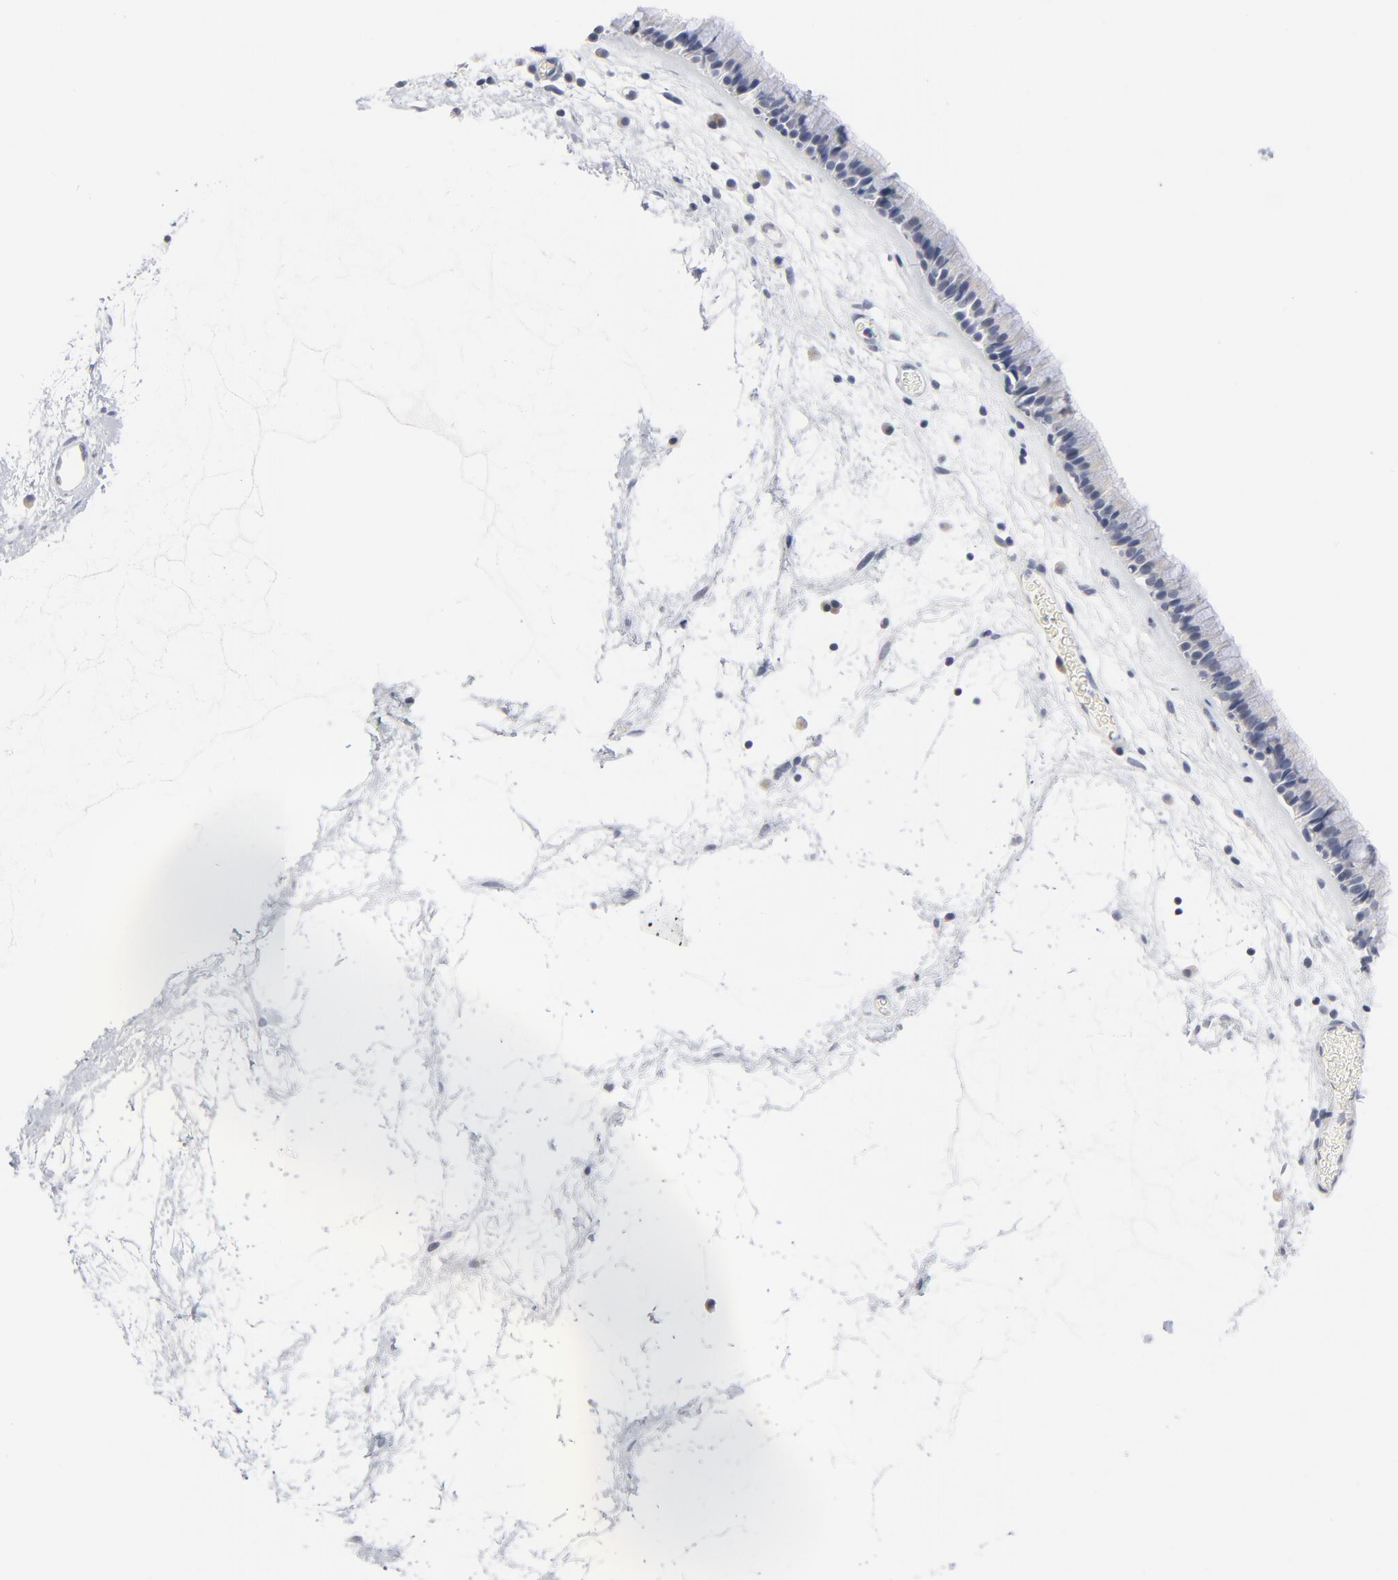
{"staining": {"intensity": "negative", "quantity": "none", "location": "none"}, "tissue": "nasopharynx", "cell_type": "Respiratory epithelial cells", "image_type": "normal", "snomed": [{"axis": "morphology", "description": "Normal tissue, NOS"}, {"axis": "morphology", "description": "Inflammation, NOS"}, {"axis": "topography", "description": "Nasopharynx"}], "caption": "Protein analysis of benign nasopharynx exhibits no significant expression in respiratory epithelial cells. (Brightfield microscopy of DAB (3,3'-diaminobenzidine) immunohistochemistry at high magnification).", "gene": "KCNK13", "patient": {"sex": "male", "age": 48}}